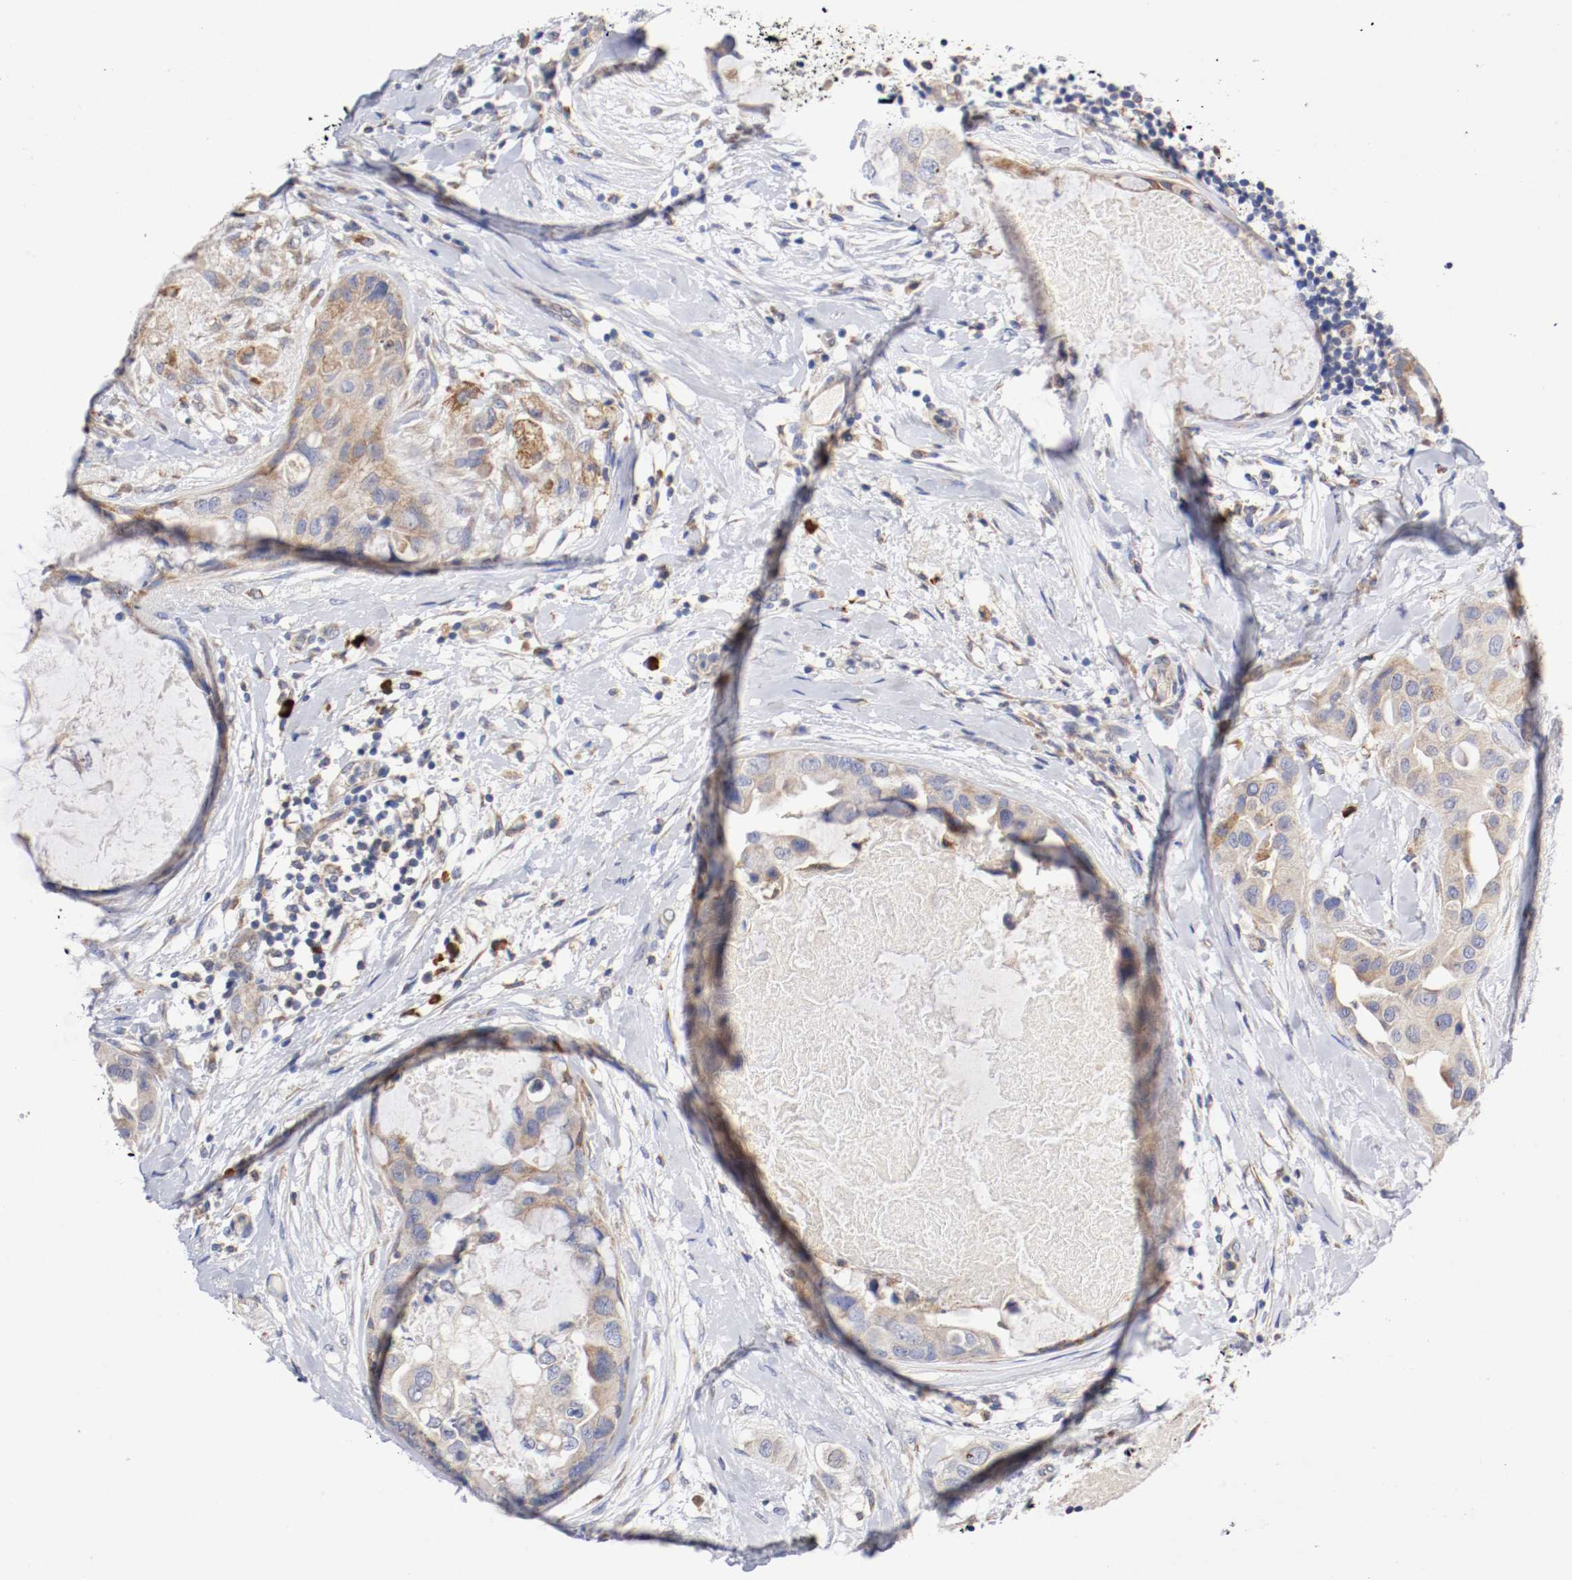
{"staining": {"intensity": "weak", "quantity": "25%-75%", "location": "cytoplasmic/membranous"}, "tissue": "breast cancer", "cell_type": "Tumor cells", "image_type": "cancer", "snomed": [{"axis": "morphology", "description": "Duct carcinoma"}, {"axis": "topography", "description": "Breast"}], "caption": "The photomicrograph shows staining of breast cancer (infiltrating ductal carcinoma), revealing weak cytoplasmic/membranous protein expression (brown color) within tumor cells. (brown staining indicates protein expression, while blue staining denotes nuclei).", "gene": "TRAF2", "patient": {"sex": "female", "age": 40}}